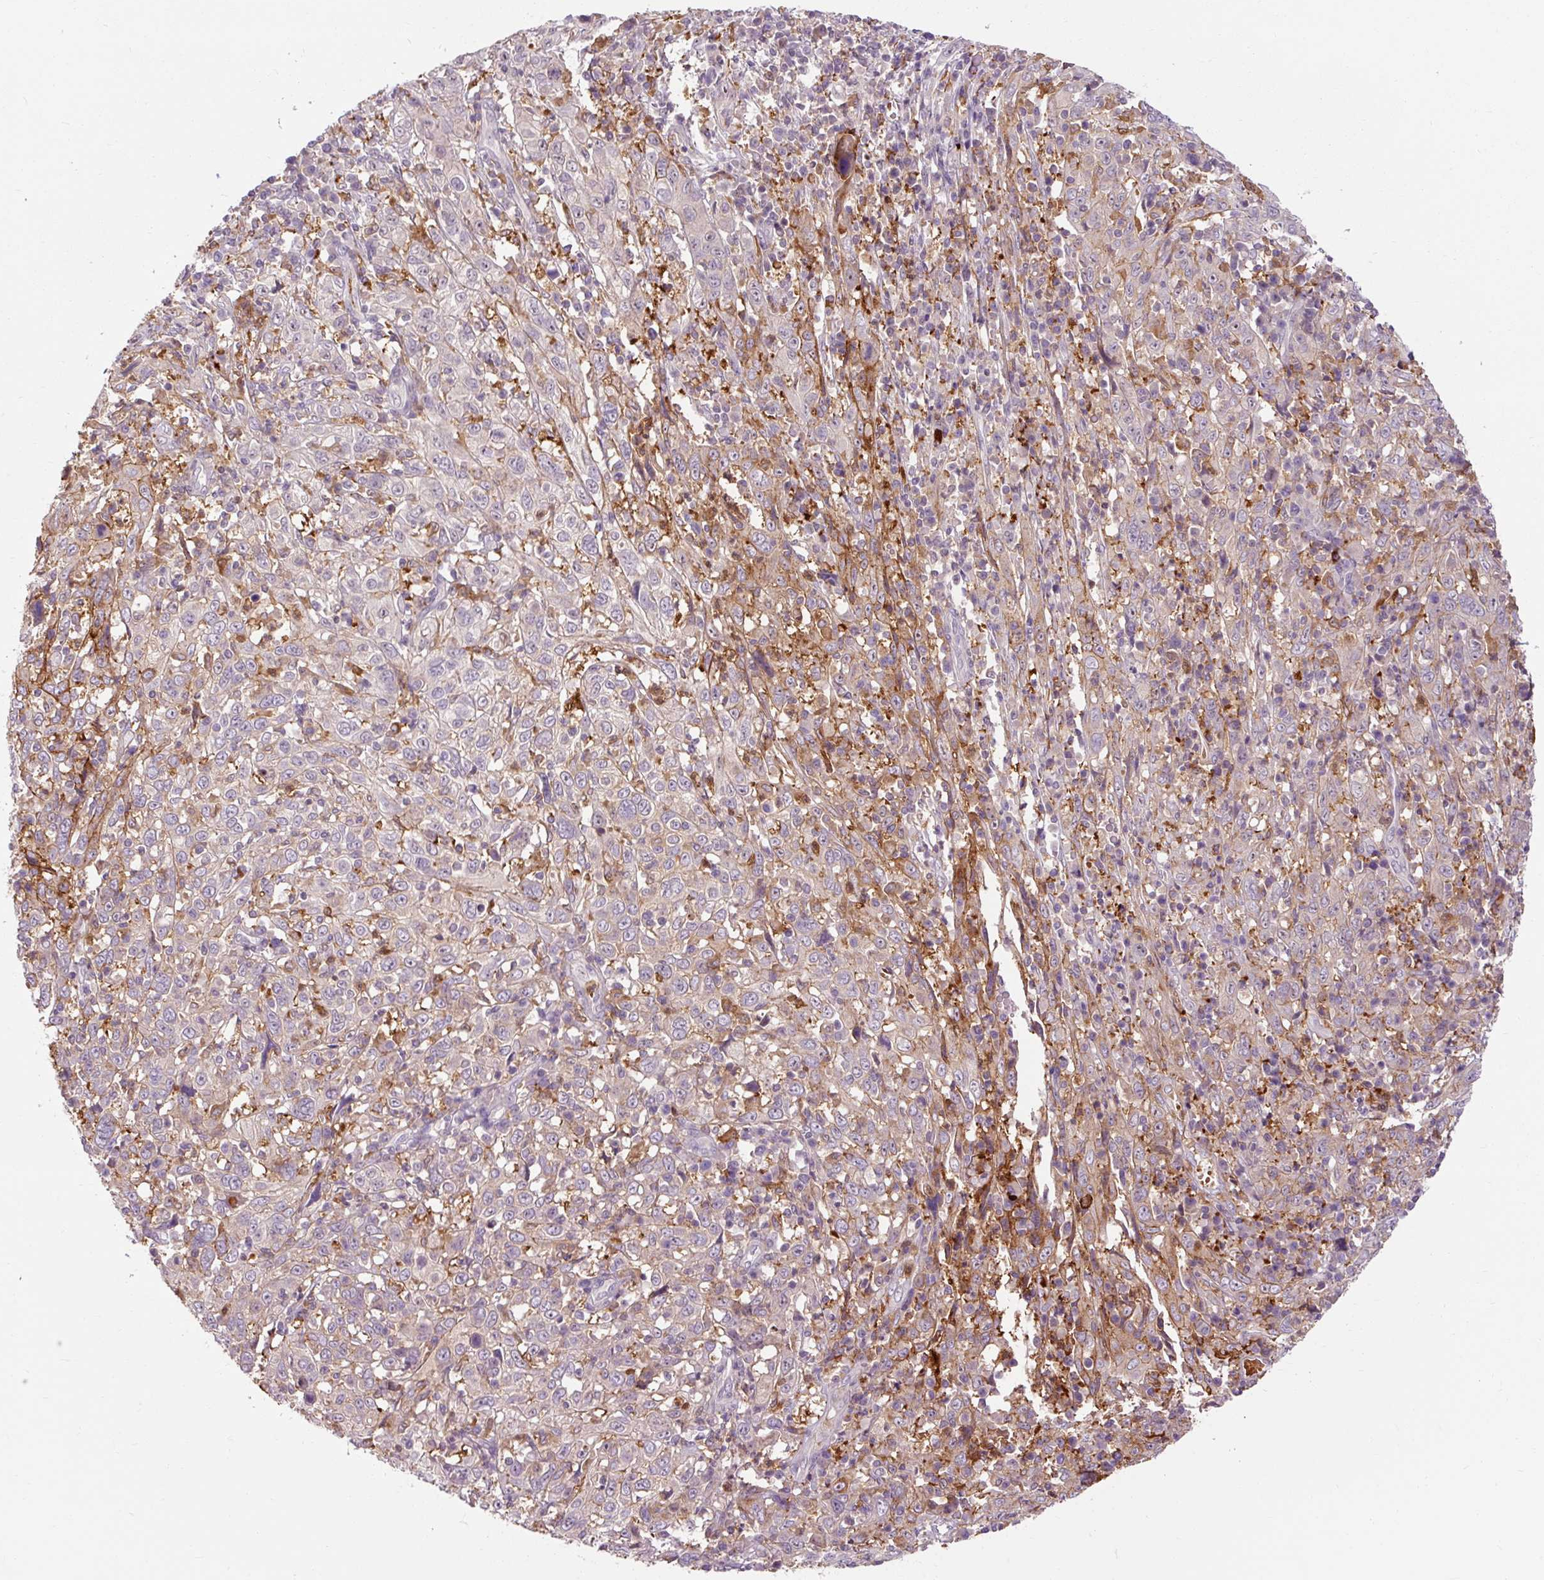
{"staining": {"intensity": "weak", "quantity": "25%-75%", "location": "cytoplasmic/membranous"}, "tissue": "cervical cancer", "cell_type": "Tumor cells", "image_type": "cancer", "snomed": [{"axis": "morphology", "description": "Squamous cell carcinoma, NOS"}, {"axis": "topography", "description": "Cervix"}], "caption": "Immunohistochemical staining of human cervical cancer (squamous cell carcinoma) shows low levels of weak cytoplasmic/membranous staining in approximately 25%-75% of tumor cells.", "gene": "CEBPZ", "patient": {"sex": "female", "age": 46}}